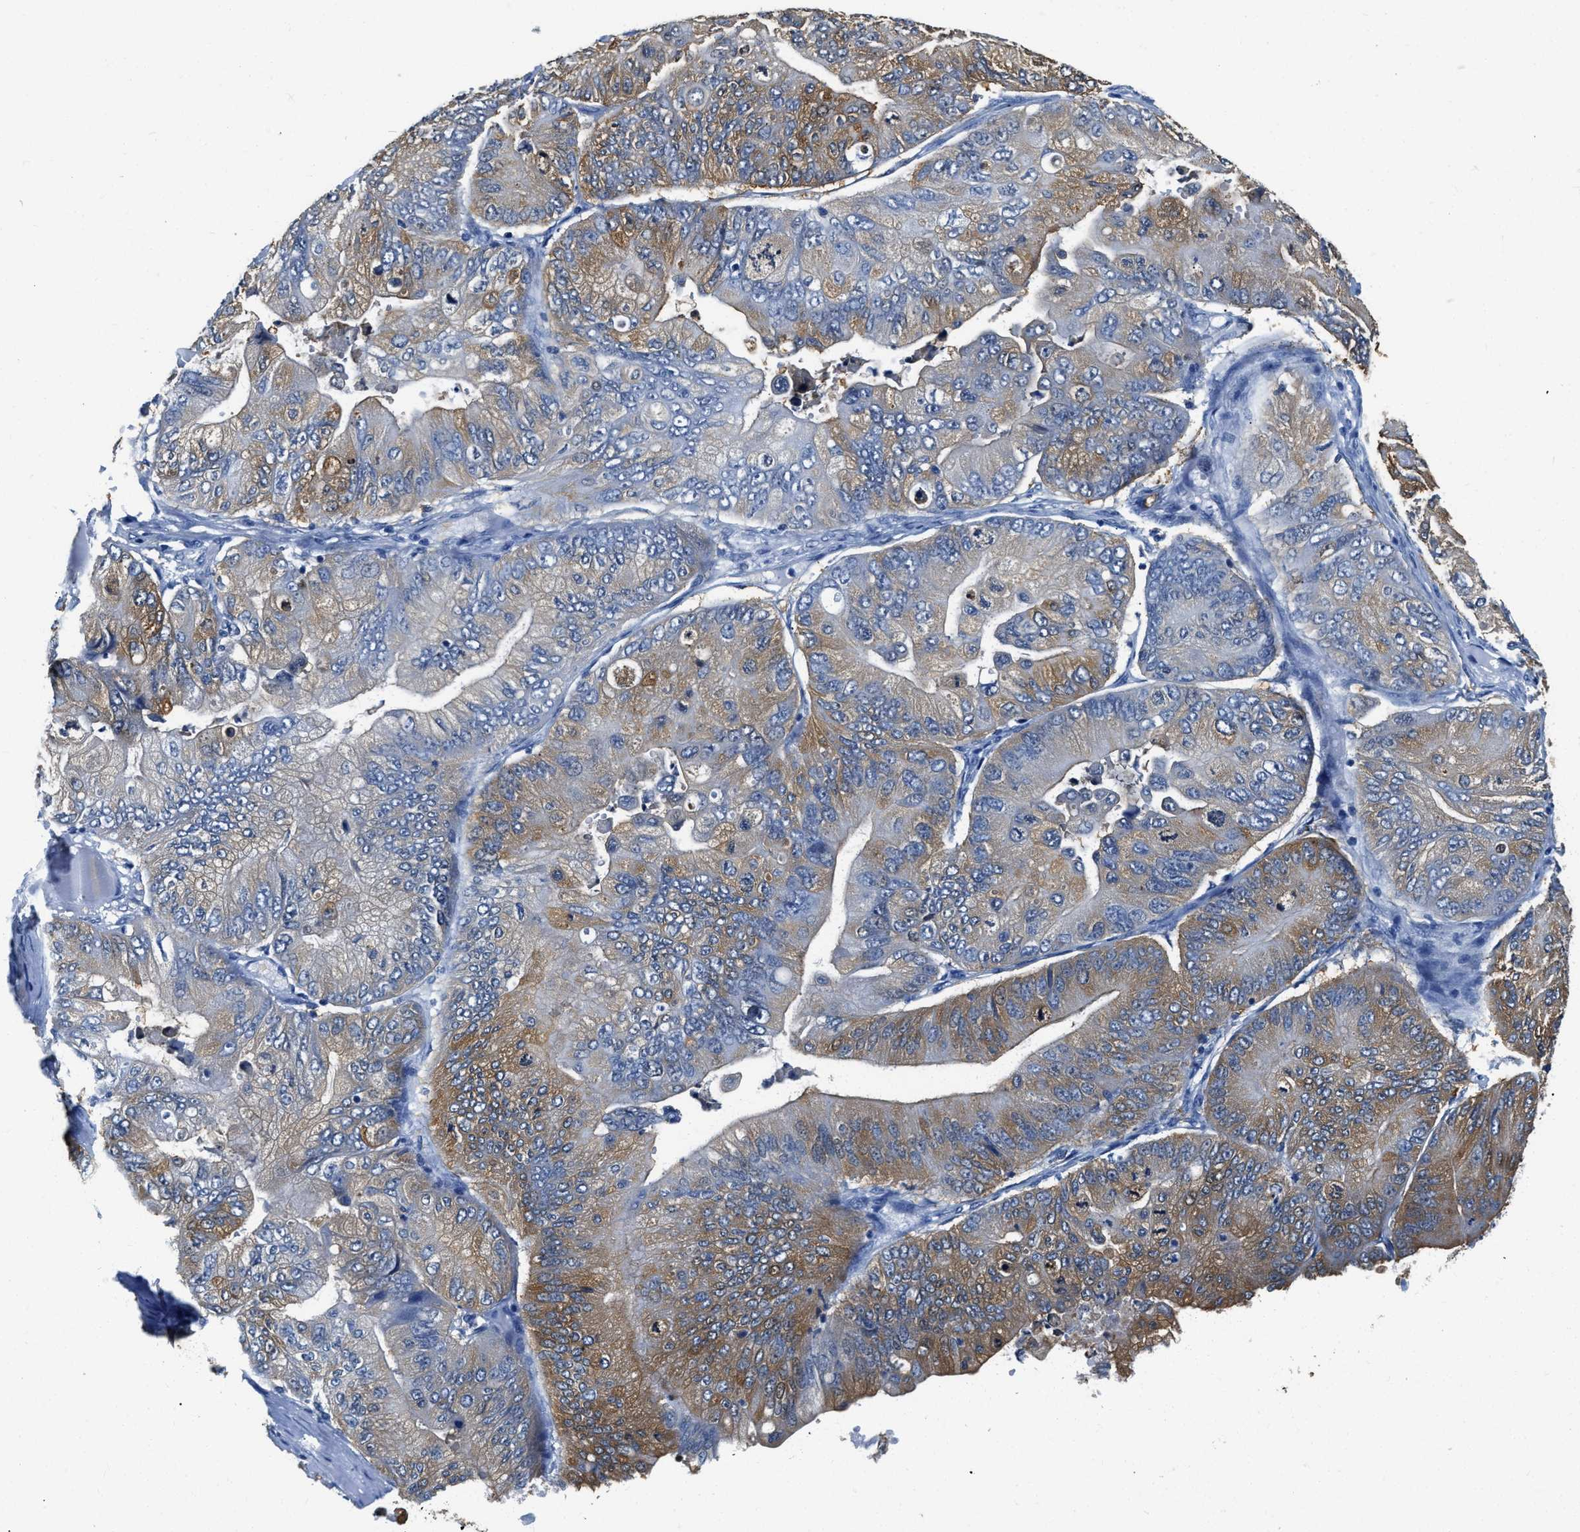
{"staining": {"intensity": "moderate", "quantity": ">75%", "location": "cytoplasmic/membranous"}, "tissue": "ovarian cancer", "cell_type": "Tumor cells", "image_type": "cancer", "snomed": [{"axis": "morphology", "description": "Cystadenocarcinoma, mucinous, NOS"}, {"axis": "topography", "description": "Ovary"}], "caption": "DAB immunohistochemical staining of human ovarian cancer (mucinous cystadenocarcinoma) shows moderate cytoplasmic/membranous protein positivity in about >75% of tumor cells.", "gene": "ZDHHC13", "patient": {"sex": "female", "age": 61}}